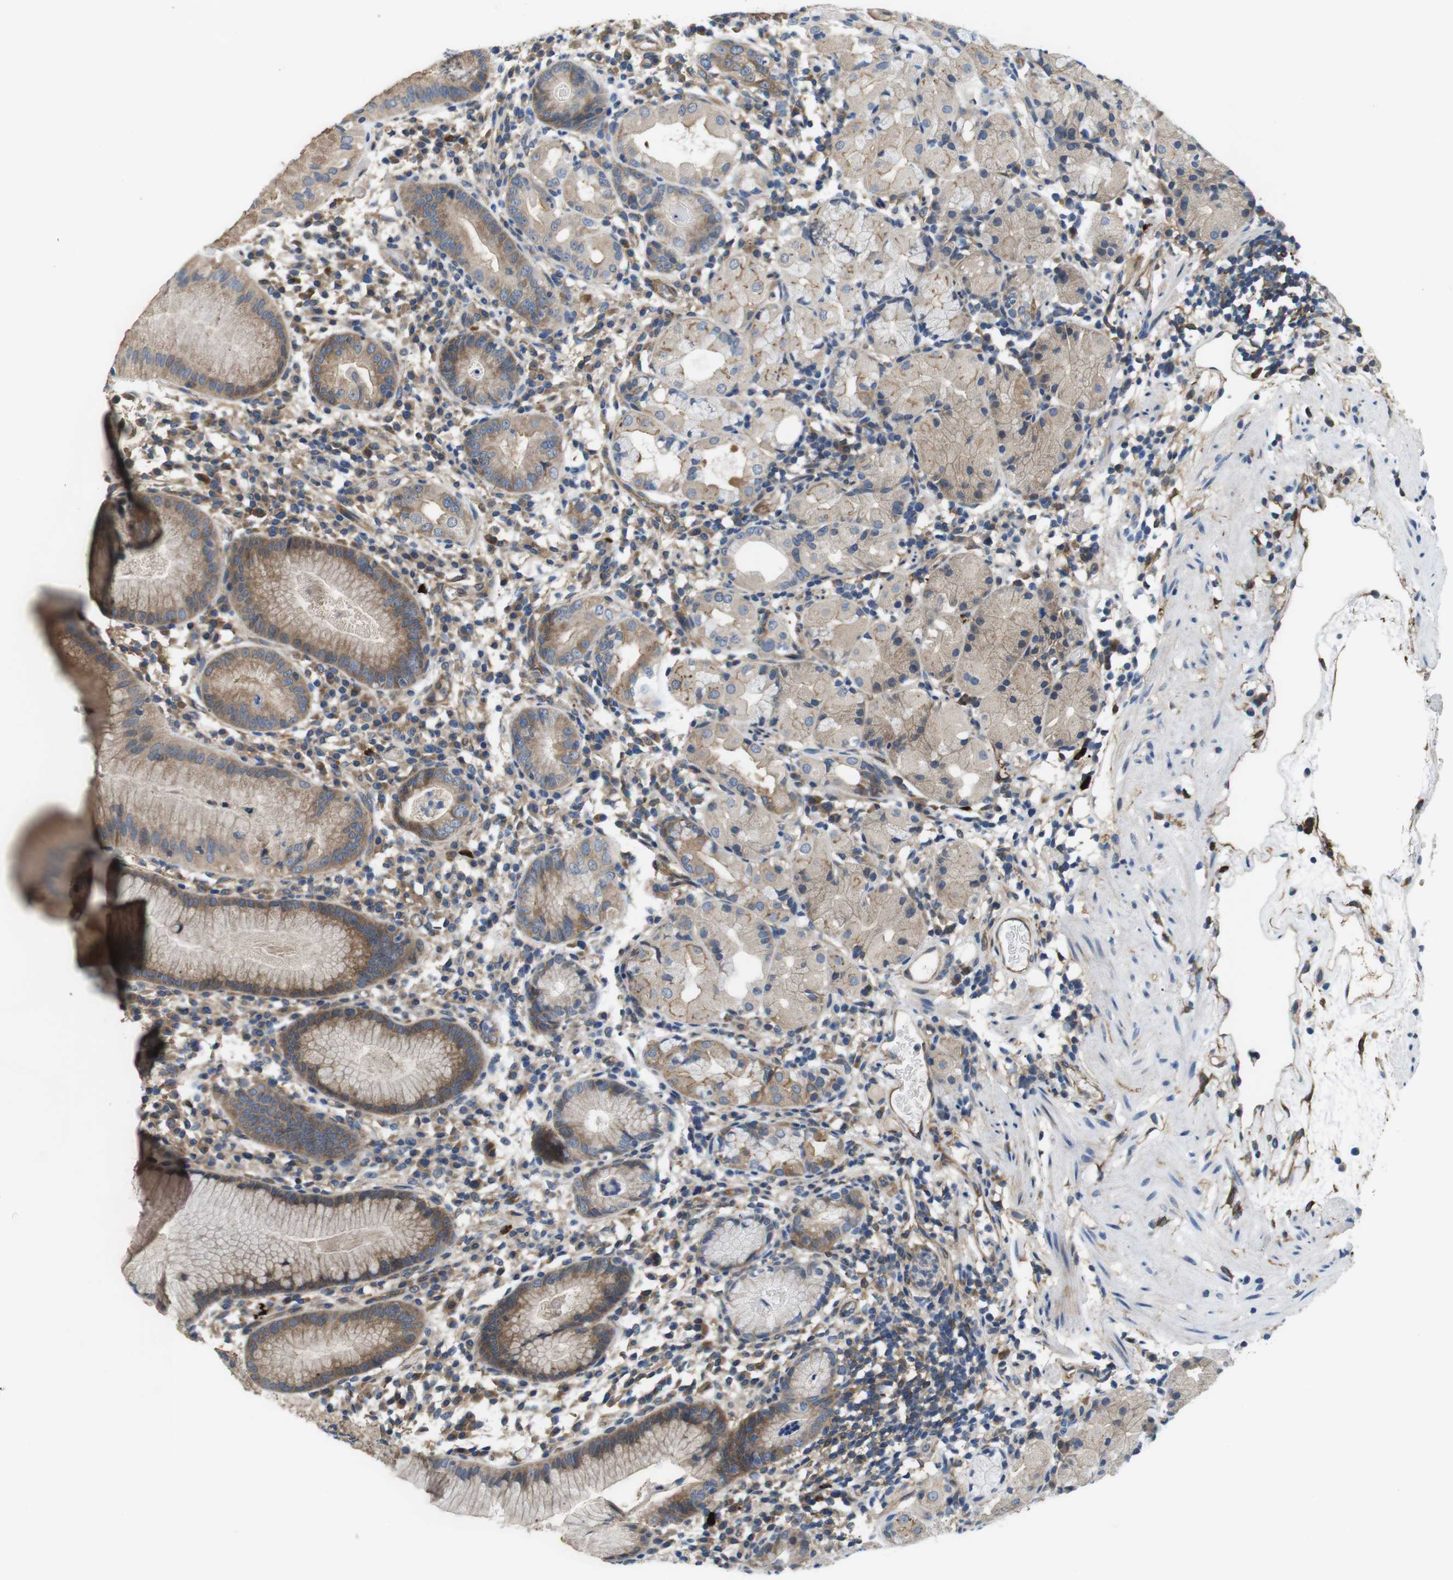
{"staining": {"intensity": "moderate", "quantity": "25%-75%", "location": "cytoplasmic/membranous"}, "tissue": "stomach", "cell_type": "Glandular cells", "image_type": "normal", "snomed": [{"axis": "morphology", "description": "Normal tissue, NOS"}, {"axis": "topography", "description": "Stomach"}, {"axis": "topography", "description": "Stomach, lower"}], "caption": "Glandular cells reveal medium levels of moderate cytoplasmic/membranous expression in approximately 25%-75% of cells in normal stomach. Nuclei are stained in blue.", "gene": "DCLK1", "patient": {"sex": "female", "age": 75}}